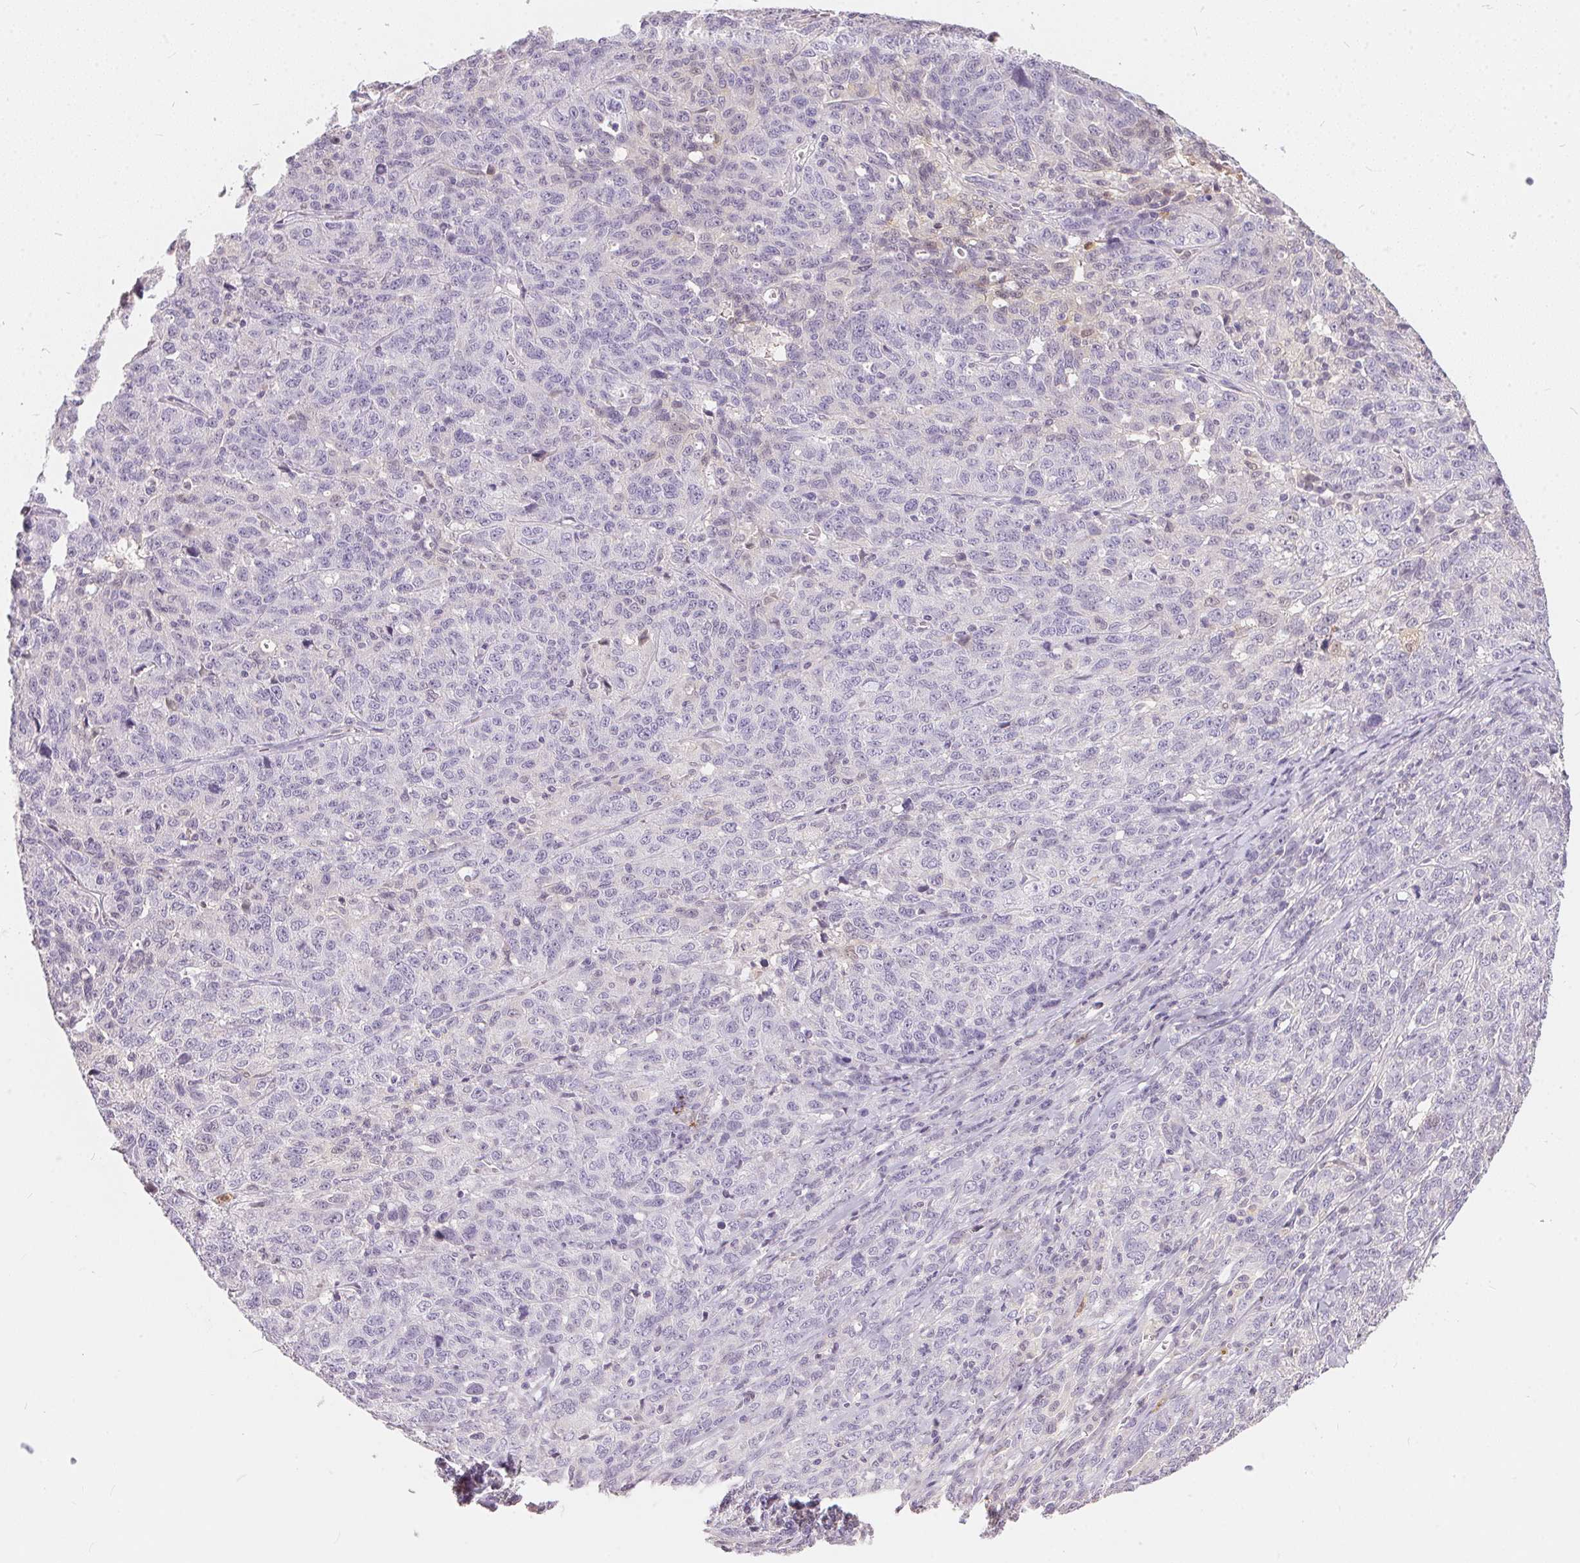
{"staining": {"intensity": "negative", "quantity": "none", "location": "none"}, "tissue": "ovarian cancer", "cell_type": "Tumor cells", "image_type": "cancer", "snomed": [{"axis": "morphology", "description": "Cystadenocarcinoma, serous, NOS"}, {"axis": "topography", "description": "Ovary"}], "caption": "A micrograph of human ovarian cancer (serous cystadenocarcinoma) is negative for staining in tumor cells.", "gene": "SERPINB1", "patient": {"sex": "female", "age": 71}}